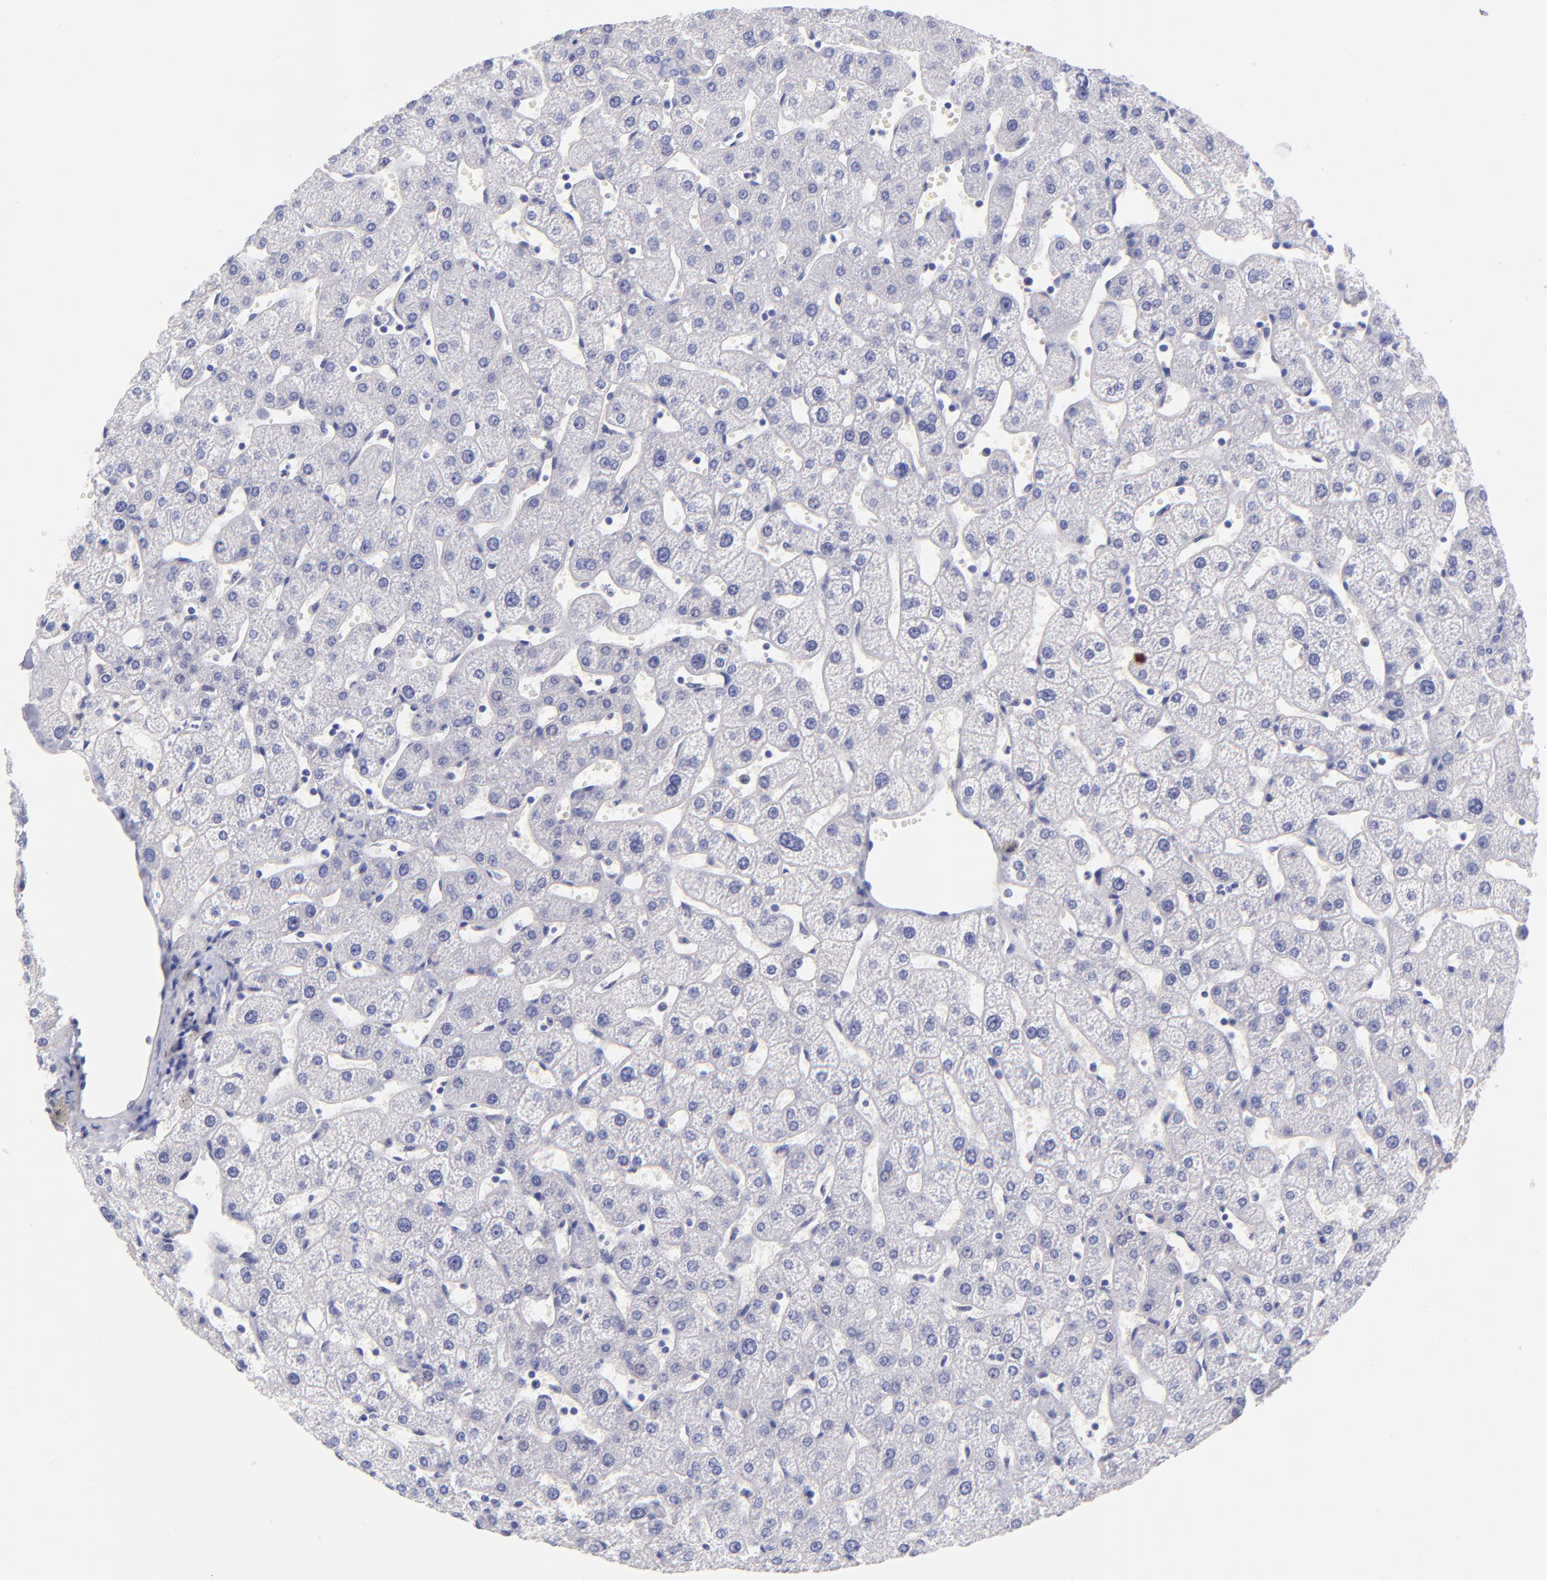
{"staining": {"intensity": "negative", "quantity": "none", "location": "none"}, "tissue": "liver", "cell_type": "Cholangiocytes", "image_type": "normal", "snomed": [{"axis": "morphology", "description": "Normal tissue, NOS"}, {"axis": "topography", "description": "Liver"}], "caption": "Human liver stained for a protein using IHC shows no staining in cholangiocytes.", "gene": "RAB3B", "patient": {"sex": "male", "age": 67}}